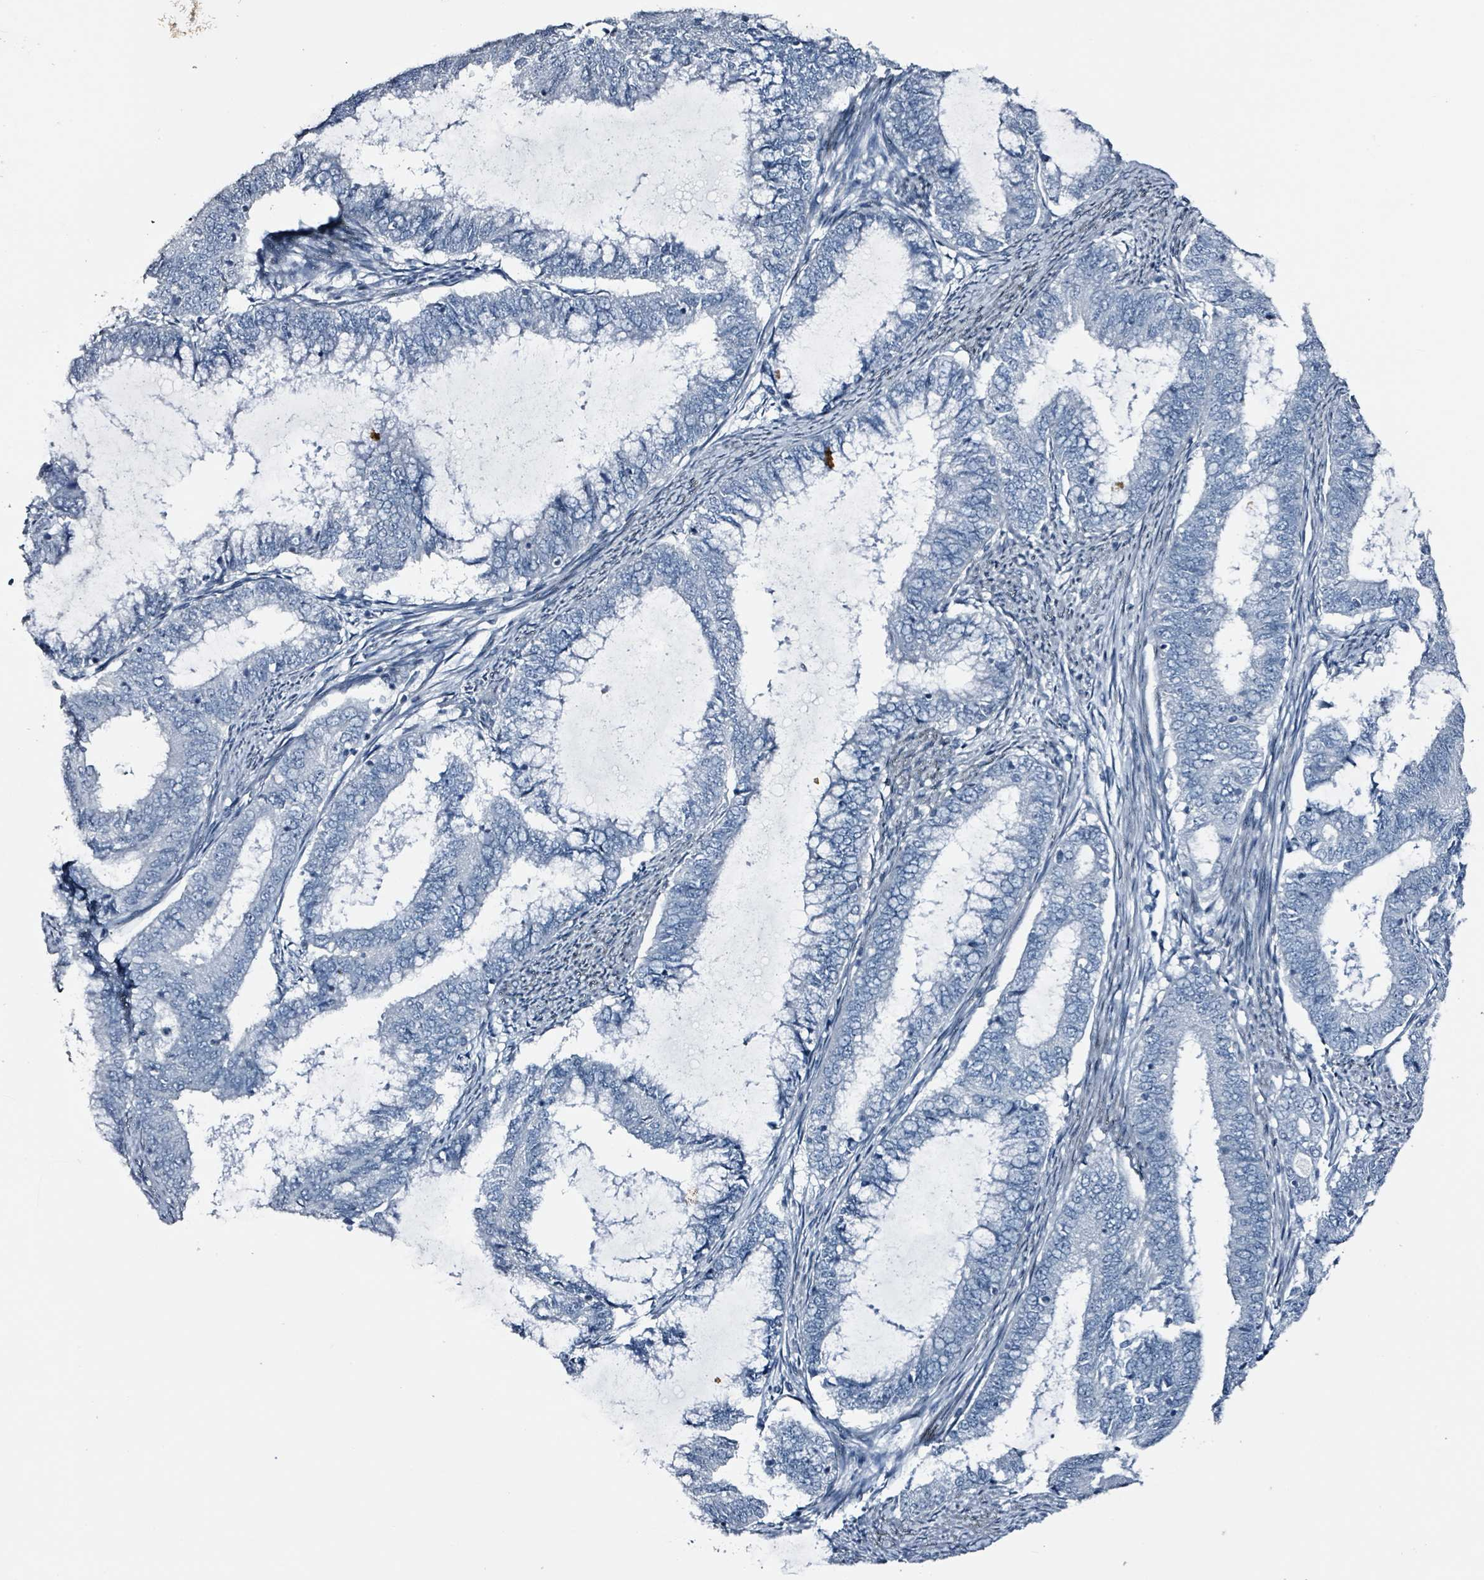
{"staining": {"intensity": "negative", "quantity": "none", "location": "none"}, "tissue": "endometrial cancer", "cell_type": "Tumor cells", "image_type": "cancer", "snomed": [{"axis": "morphology", "description": "Adenocarcinoma, NOS"}, {"axis": "topography", "description": "Endometrium"}], "caption": "A micrograph of human endometrial cancer is negative for staining in tumor cells. The staining is performed using DAB brown chromogen with nuclei counter-stained in using hematoxylin.", "gene": "CA9", "patient": {"sex": "female", "age": 51}}